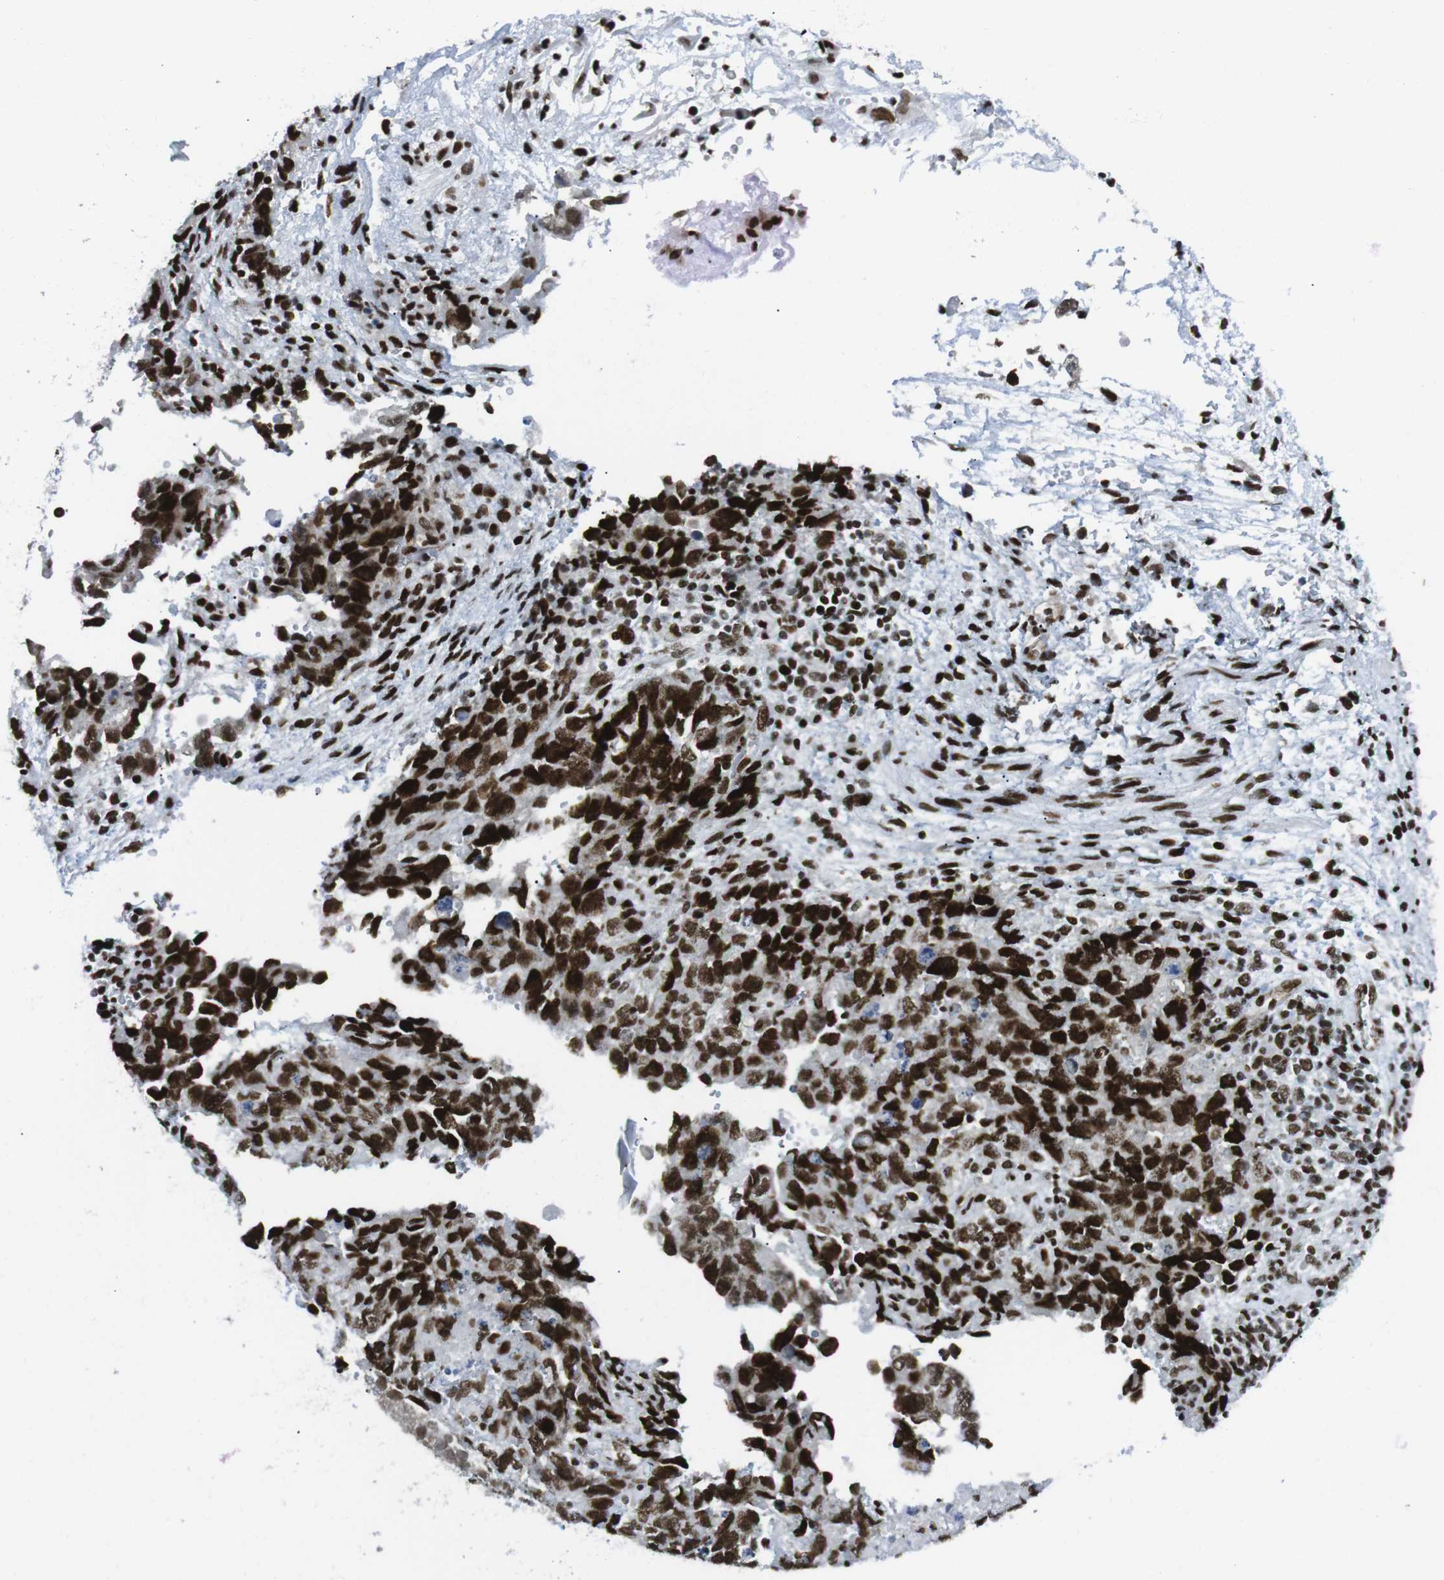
{"staining": {"intensity": "strong", "quantity": ">75%", "location": "nuclear"}, "tissue": "testis cancer", "cell_type": "Tumor cells", "image_type": "cancer", "snomed": [{"axis": "morphology", "description": "Carcinoma, Embryonal, NOS"}, {"axis": "topography", "description": "Testis"}], "caption": "Immunohistochemistry (IHC) of human testis cancer (embryonal carcinoma) exhibits high levels of strong nuclear staining in approximately >75% of tumor cells. The protein of interest is stained brown, and the nuclei are stained in blue (DAB IHC with brightfield microscopy, high magnification).", "gene": "ARID1A", "patient": {"sex": "male", "age": 36}}